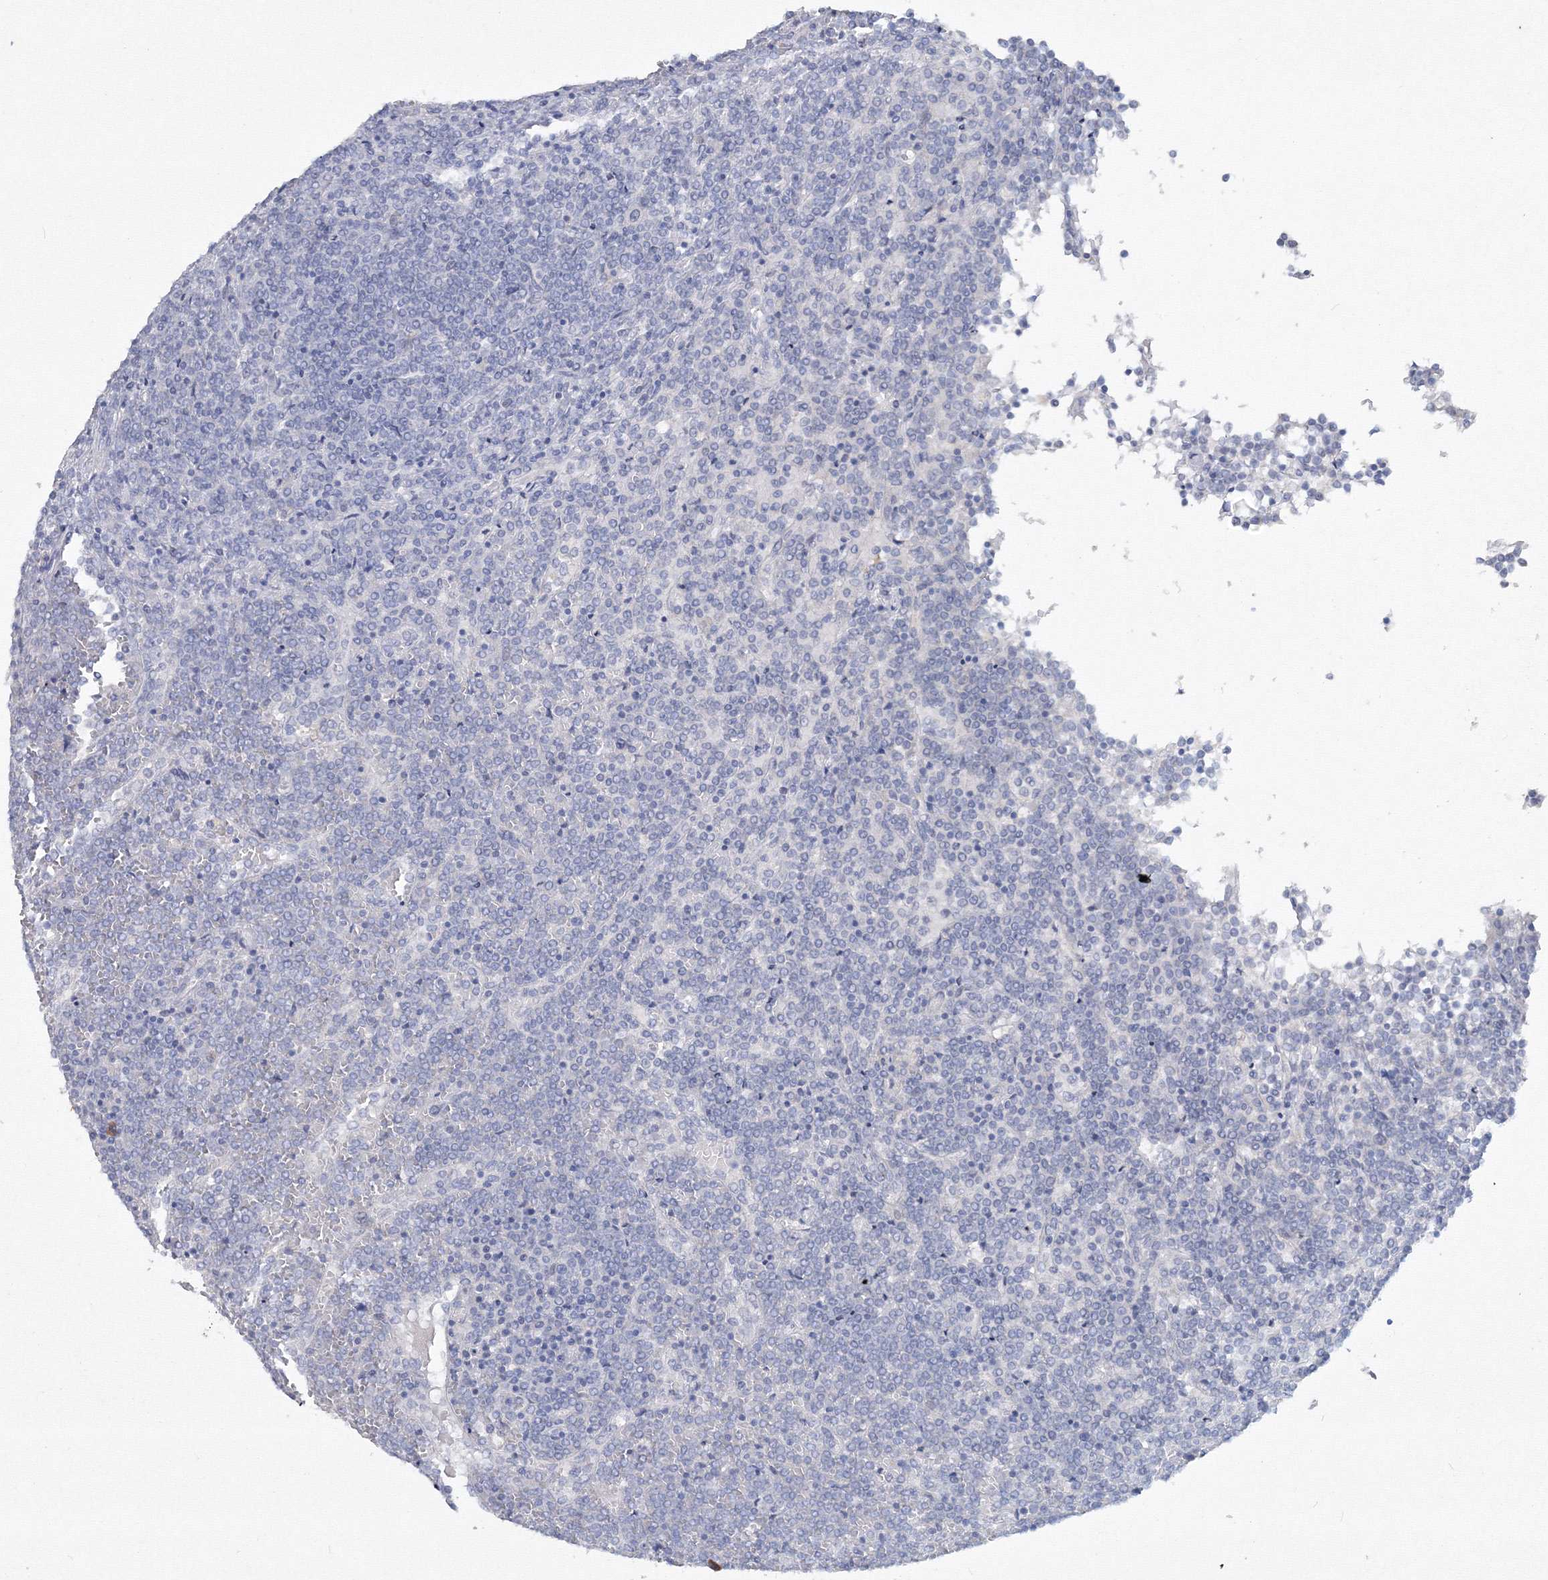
{"staining": {"intensity": "negative", "quantity": "none", "location": "none"}, "tissue": "lymphoma", "cell_type": "Tumor cells", "image_type": "cancer", "snomed": [{"axis": "morphology", "description": "Malignant lymphoma, non-Hodgkin's type, Low grade"}, {"axis": "topography", "description": "Spleen"}], "caption": "IHC micrograph of neoplastic tissue: lymphoma stained with DAB (3,3'-diaminobenzidine) displays no significant protein staining in tumor cells.", "gene": "GCKR", "patient": {"sex": "female", "age": 19}}